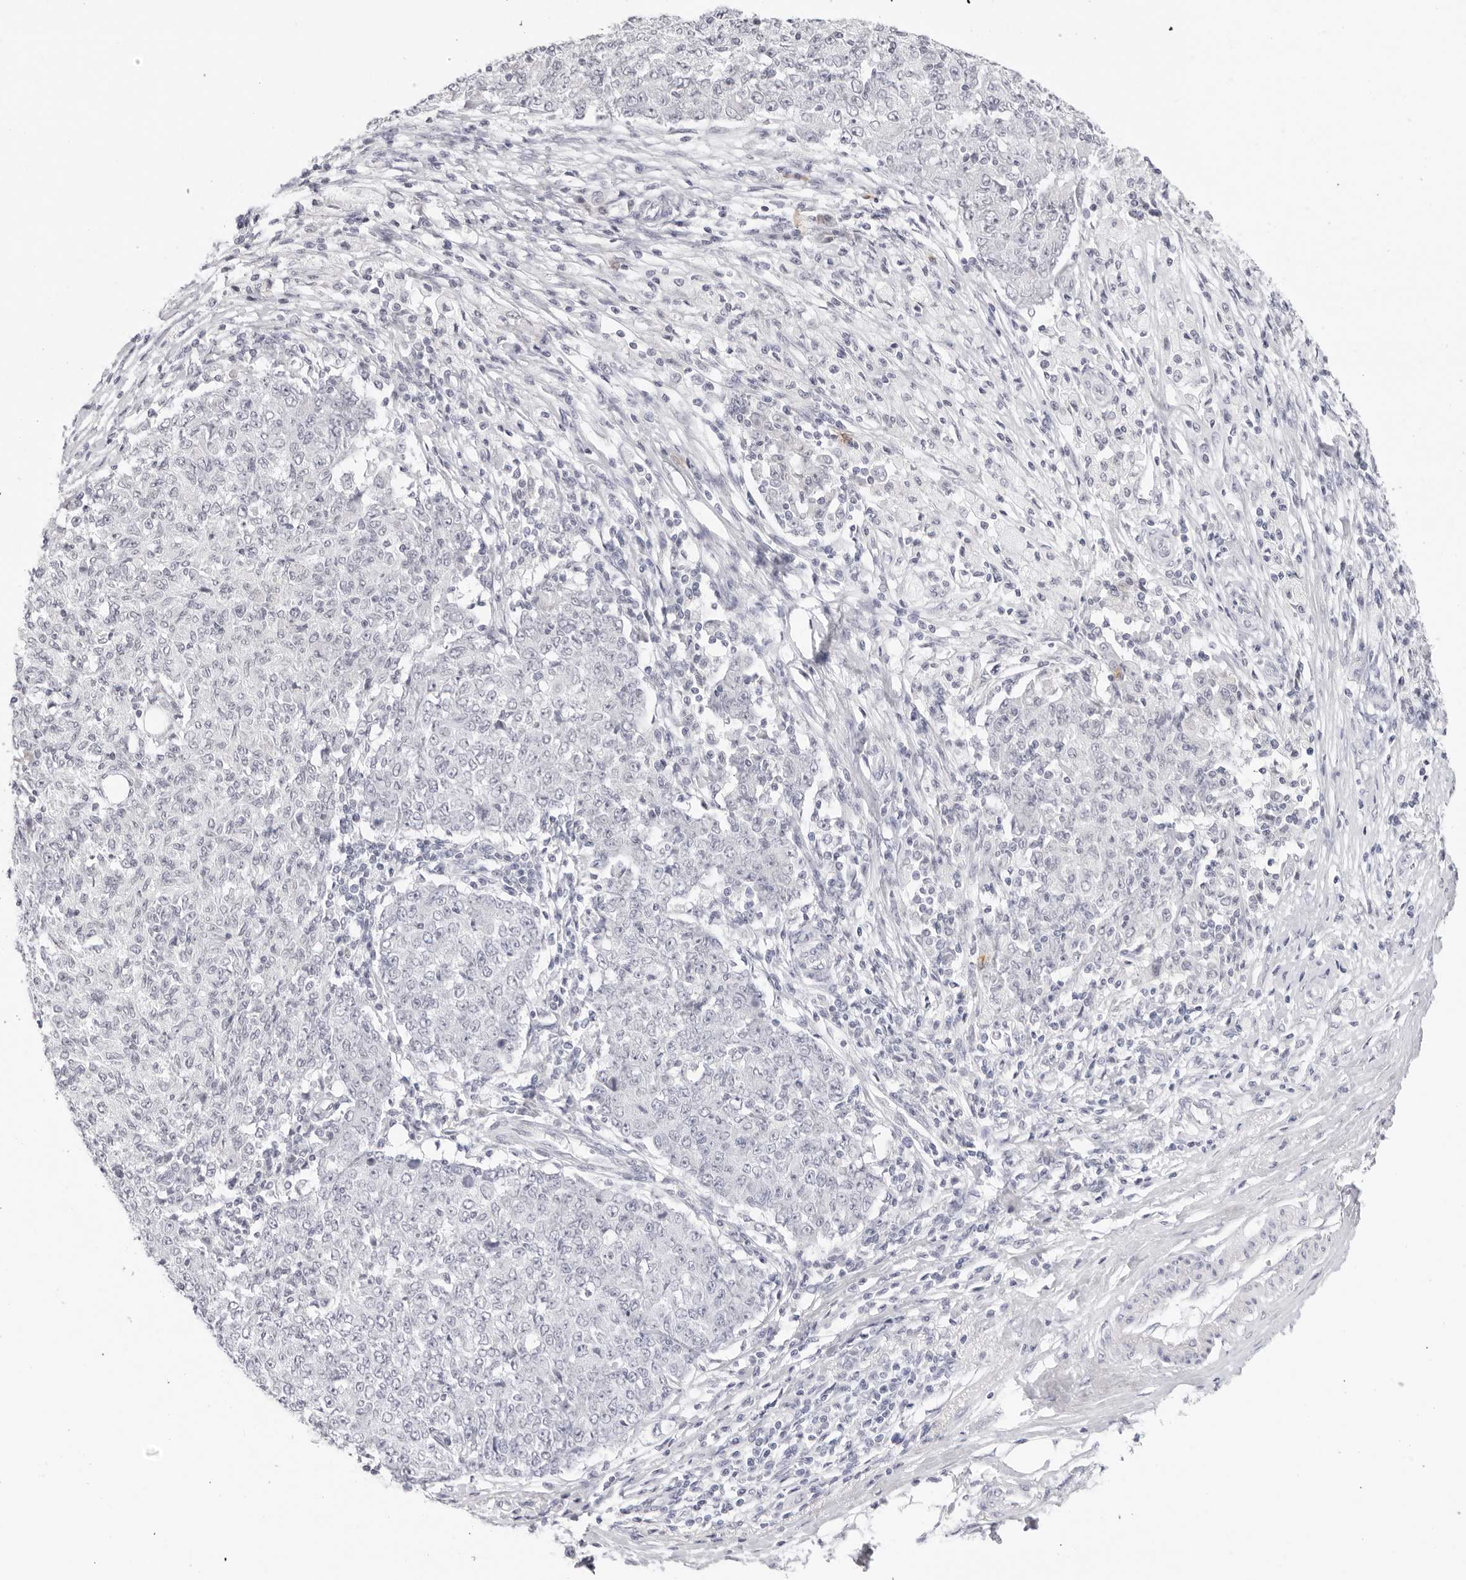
{"staining": {"intensity": "negative", "quantity": "none", "location": "none"}, "tissue": "ovarian cancer", "cell_type": "Tumor cells", "image_type": "cancer", "snomed": [{"axis": "morphology", "description": "Carcinoma, endometroid"}, {"axis": "topography", "description": "Ovary"}], "caption": "Immunohistochemical staining of human ovarian cancer (endometroid carcinoma) demonstrates no significant expression in tumor cells.", "gene": "EDN2", "patient": {"sex": "female", "age": 42}}